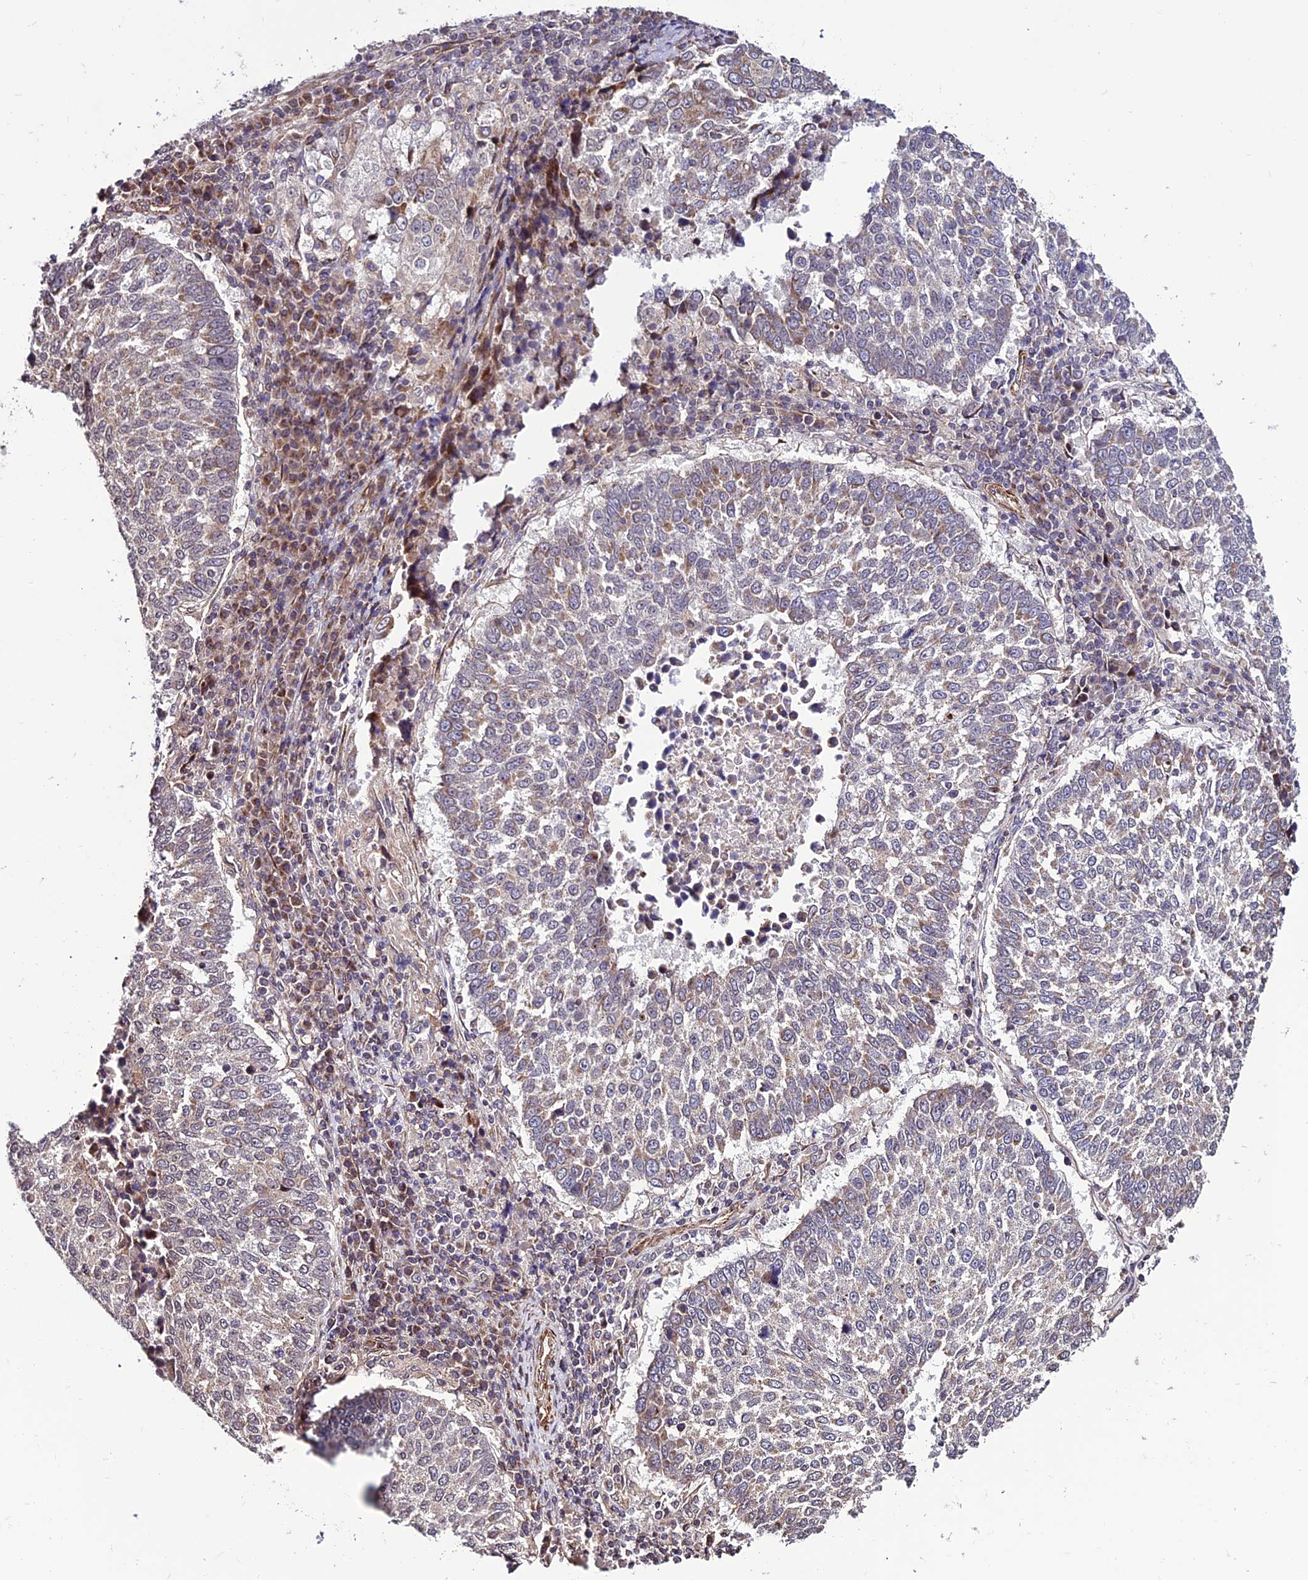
{"staining": {"intensity": "weak", "quantity": "<25%", "location": "cytoplasmic/membranous"}, "tissue": "lung cancer", "cell_type": "Tumor cells", "image_type": "cancer", "snomed": [{"axis": "morphology", "description": "Squamous cell carcinoma, NOS"}, {"axis": "topography", "description": "Lung"}], "caption": "Histopathology image shows no protein staining in tumor cells of lung cancer (squamous cell carcinoma) tissue.", "gene": "TNIP3", "patient": {"sex": "male", "age": 73}}